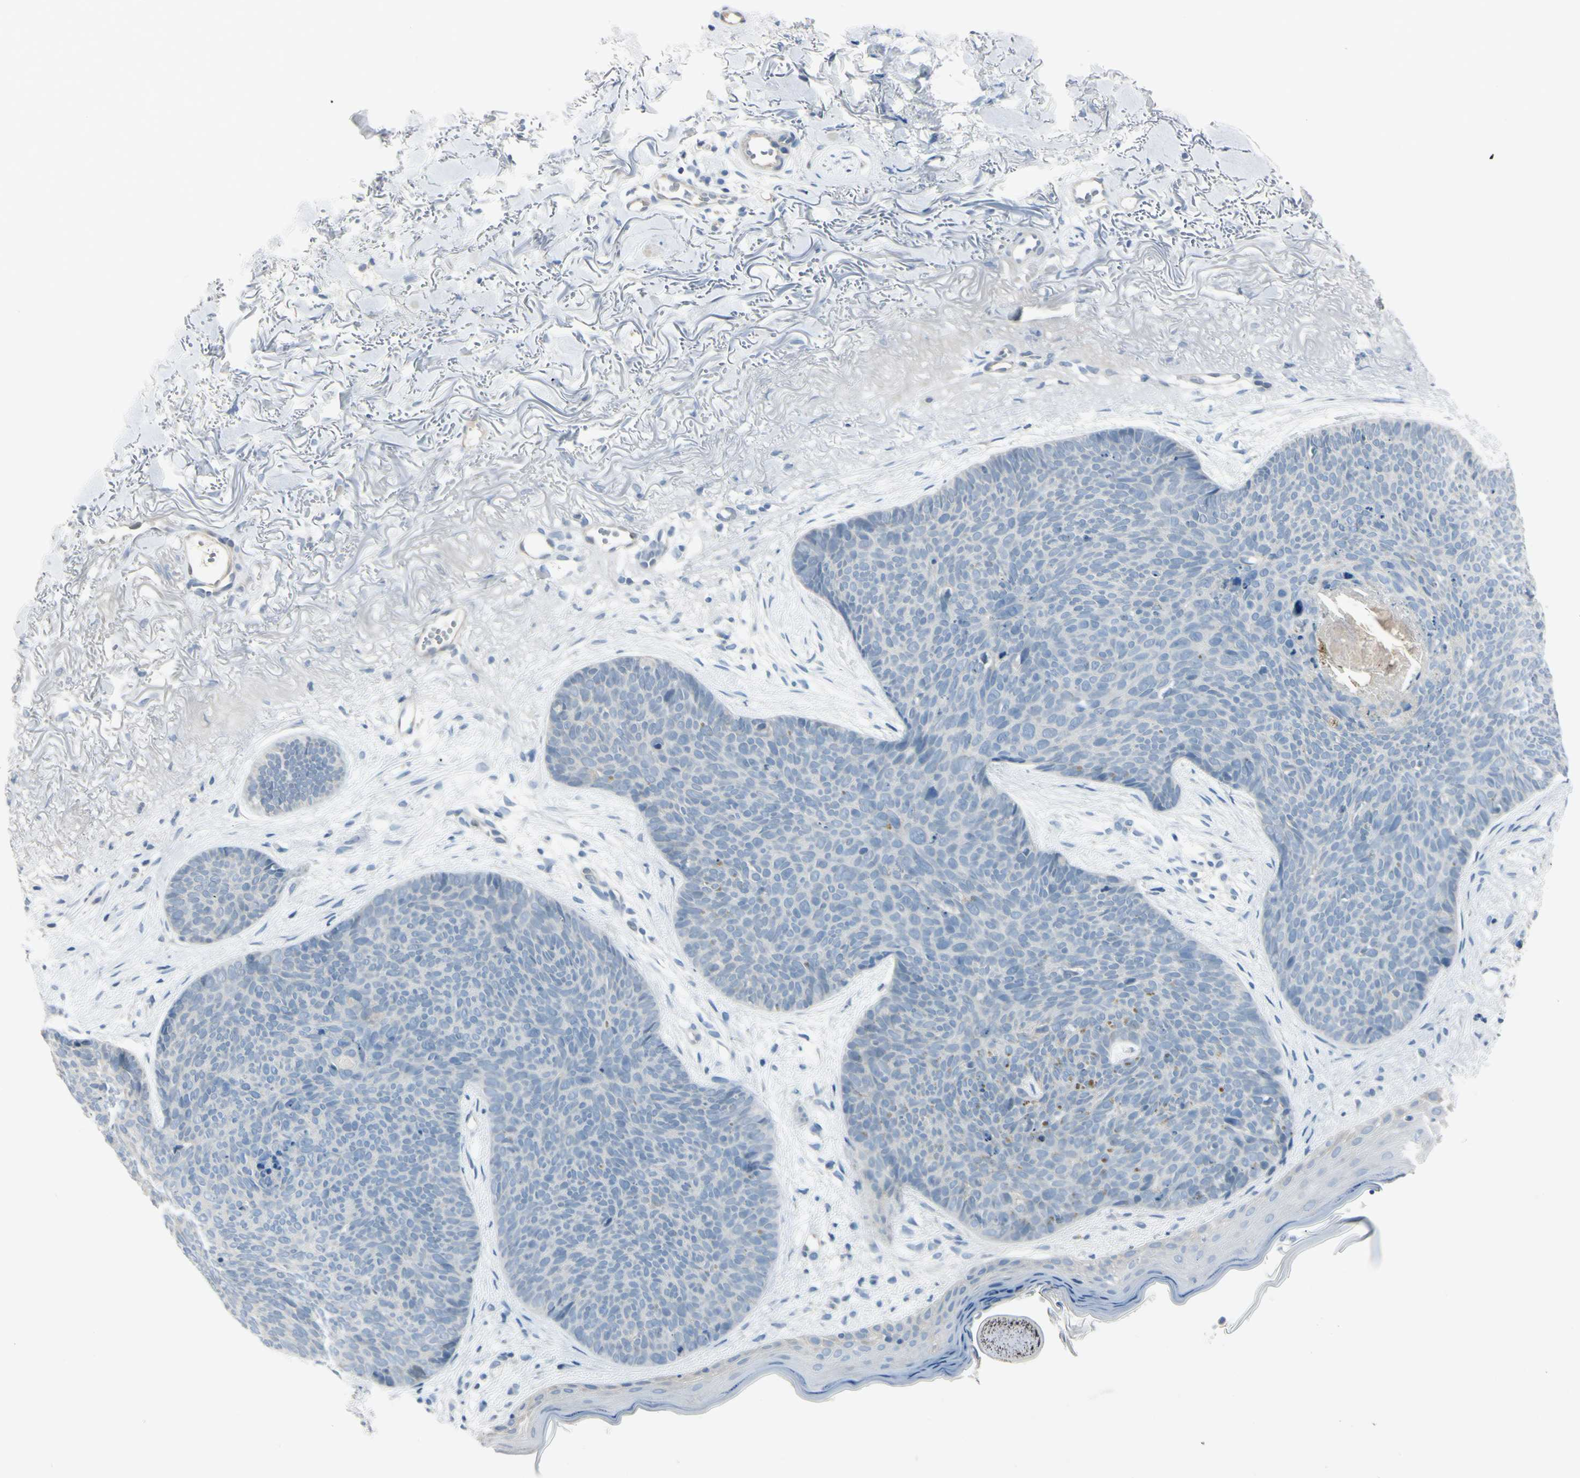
{"staining": {"intensity": "negative", "quantity": "none", "location": "none"}, "tissue": "skin cancer", "cell_type": "Tumor cells", "image_type": "cancer", "snomed": [{"axis": "morphology", "description": "Normal tissue, NOS"}, {"axis": "morphology", "description": "Basal cell carcinoma"}, {"axis": "topography", "description": "Skin"}], "caption": "This image is of basal cell carcinoma (skin) stained with IHC to label a protein in brown with the nuclei are counter-stained blue. There is no staining in tumor cells.", "gene": "ASB9", "patient": {"sex": "female", "age": 70}}